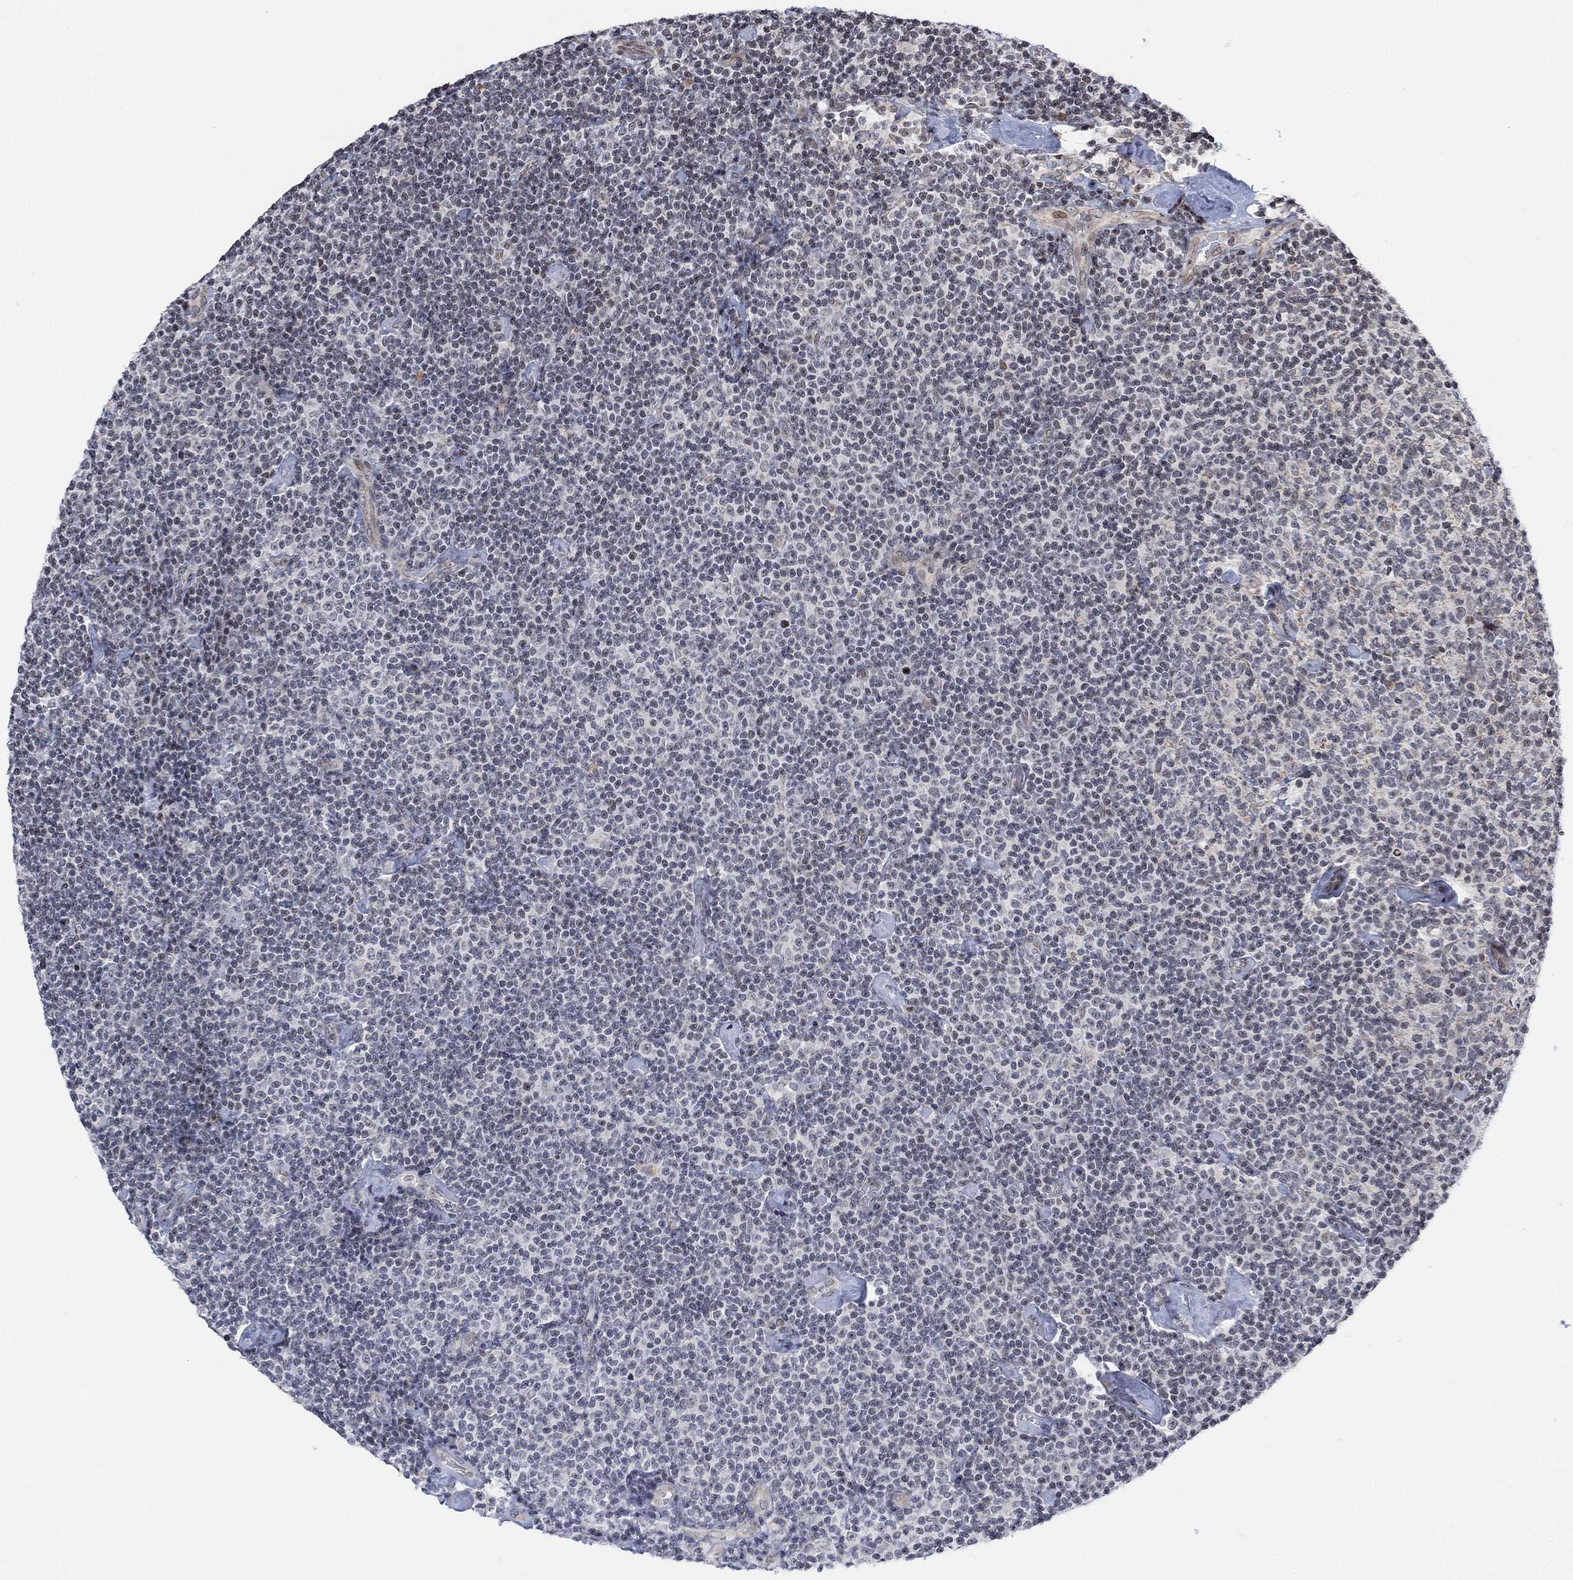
{"staining": {"intensity": "negative", "quantity": "none", "location": "none"}, "tissue": "lymphoma", "cell_type": "Tumor cells", "image_type": "cancer", "snomed": [{"axis": "morphology", "description": "Malignant lymphoma, non-Hodgkin's type, Low grade"}, {"axis": "topography", "description": "Lymph node"}], "caption": "The photomicrograph reveals no staining of tumor cells in lymphoma. (DAB immunohistochemistry, high magnification).", "gene": "ABHD14A", "patient": {"sex": "male", "age": 81}}